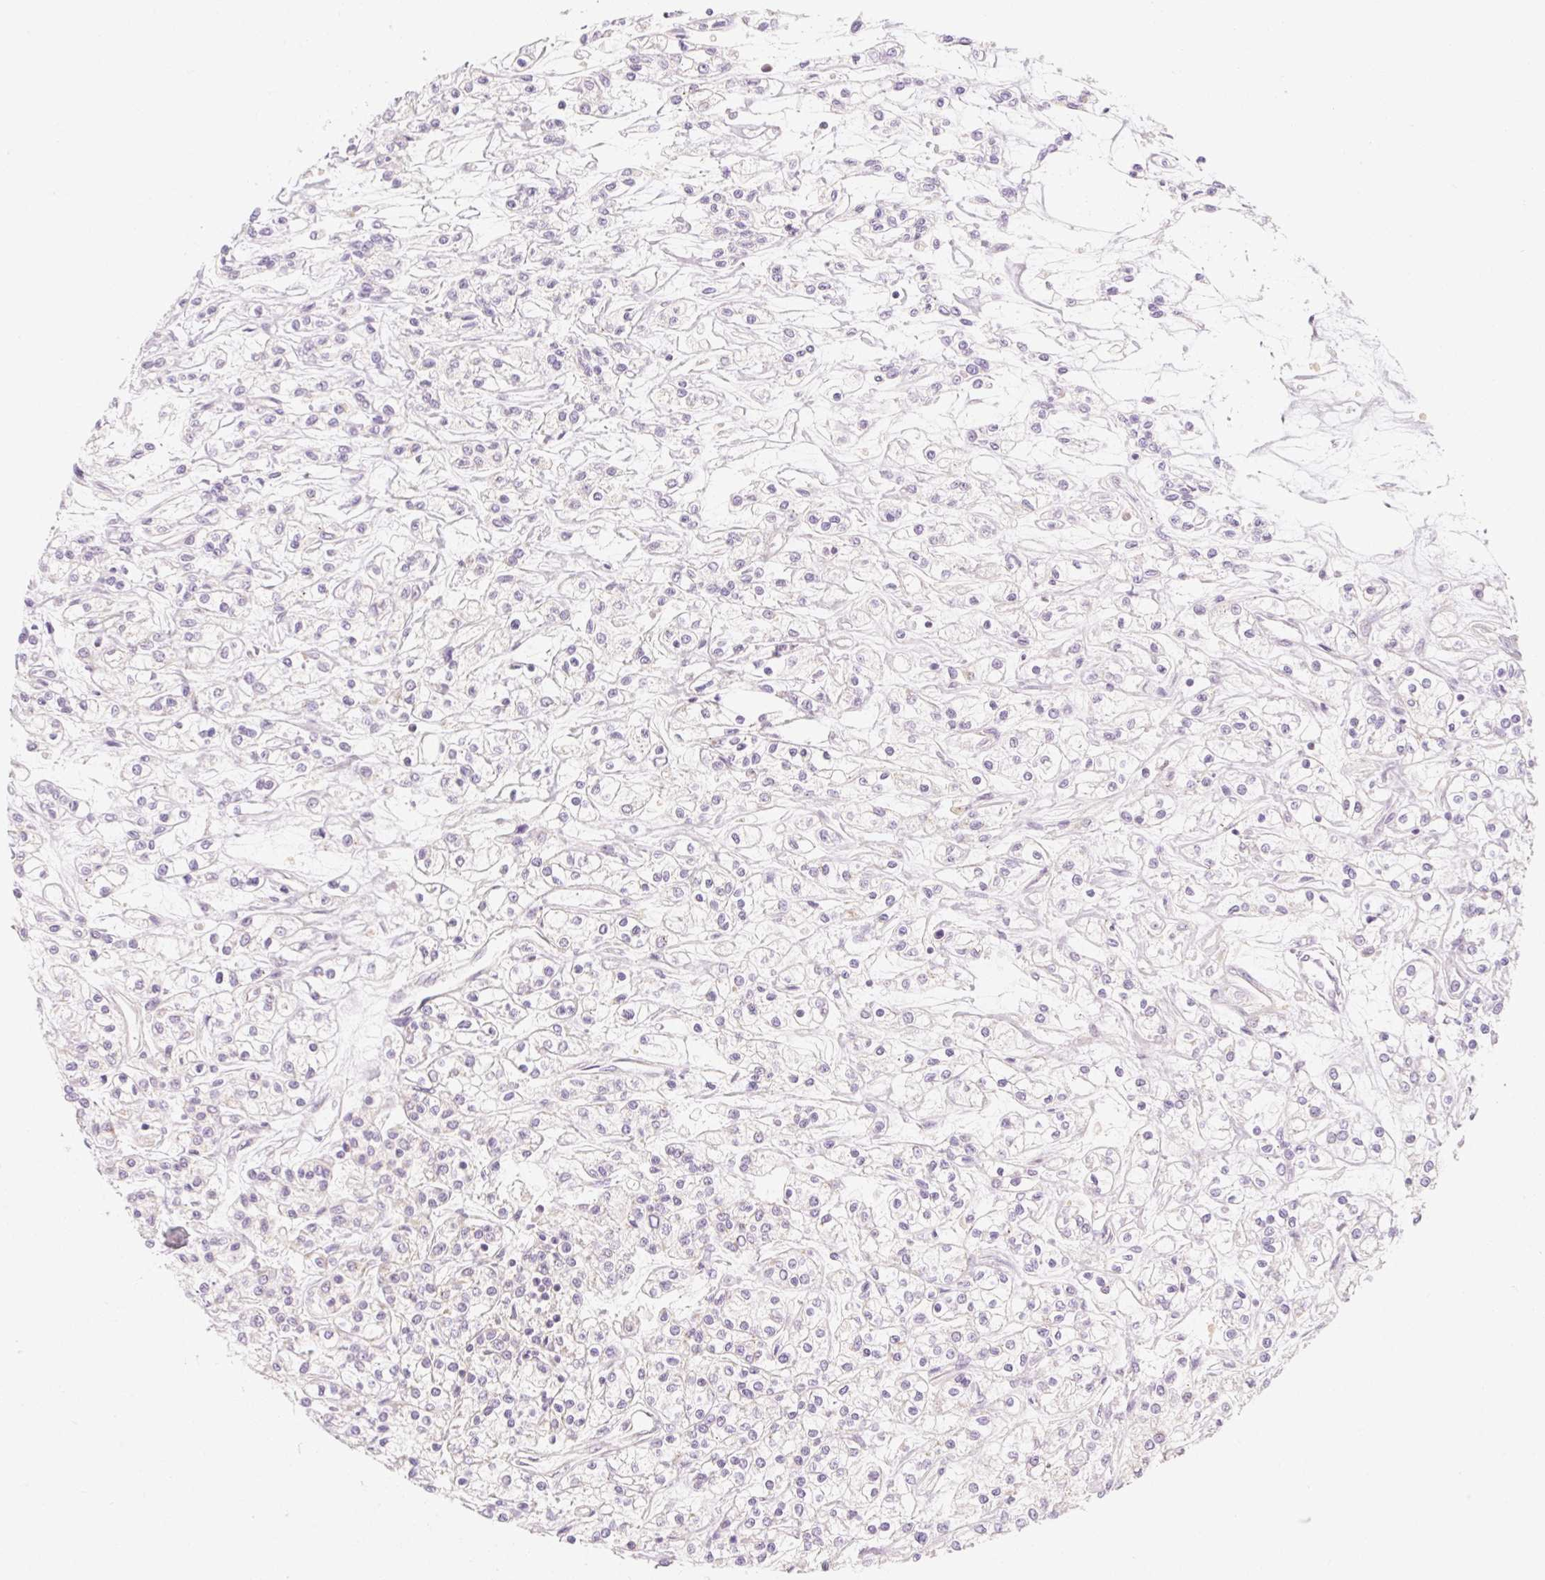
{"staining": {"intensity": "negative", "quantity": "none", "location": "none"}, "tissue": "renal cancer", "cell_type": "Tumor cells", "image_type": "cancer", "snomed": [{"axis": "morphology", "description": "Adenocarcinoma, NOS"}, {"axis": "topography", "description": "Kidney"}], "caption": "Human renal cancer stained for a protein using IHC exhibits no expression in tumor cells.", "gene": "MYO1D", "patient": {"sex": "female", "age": 59}}